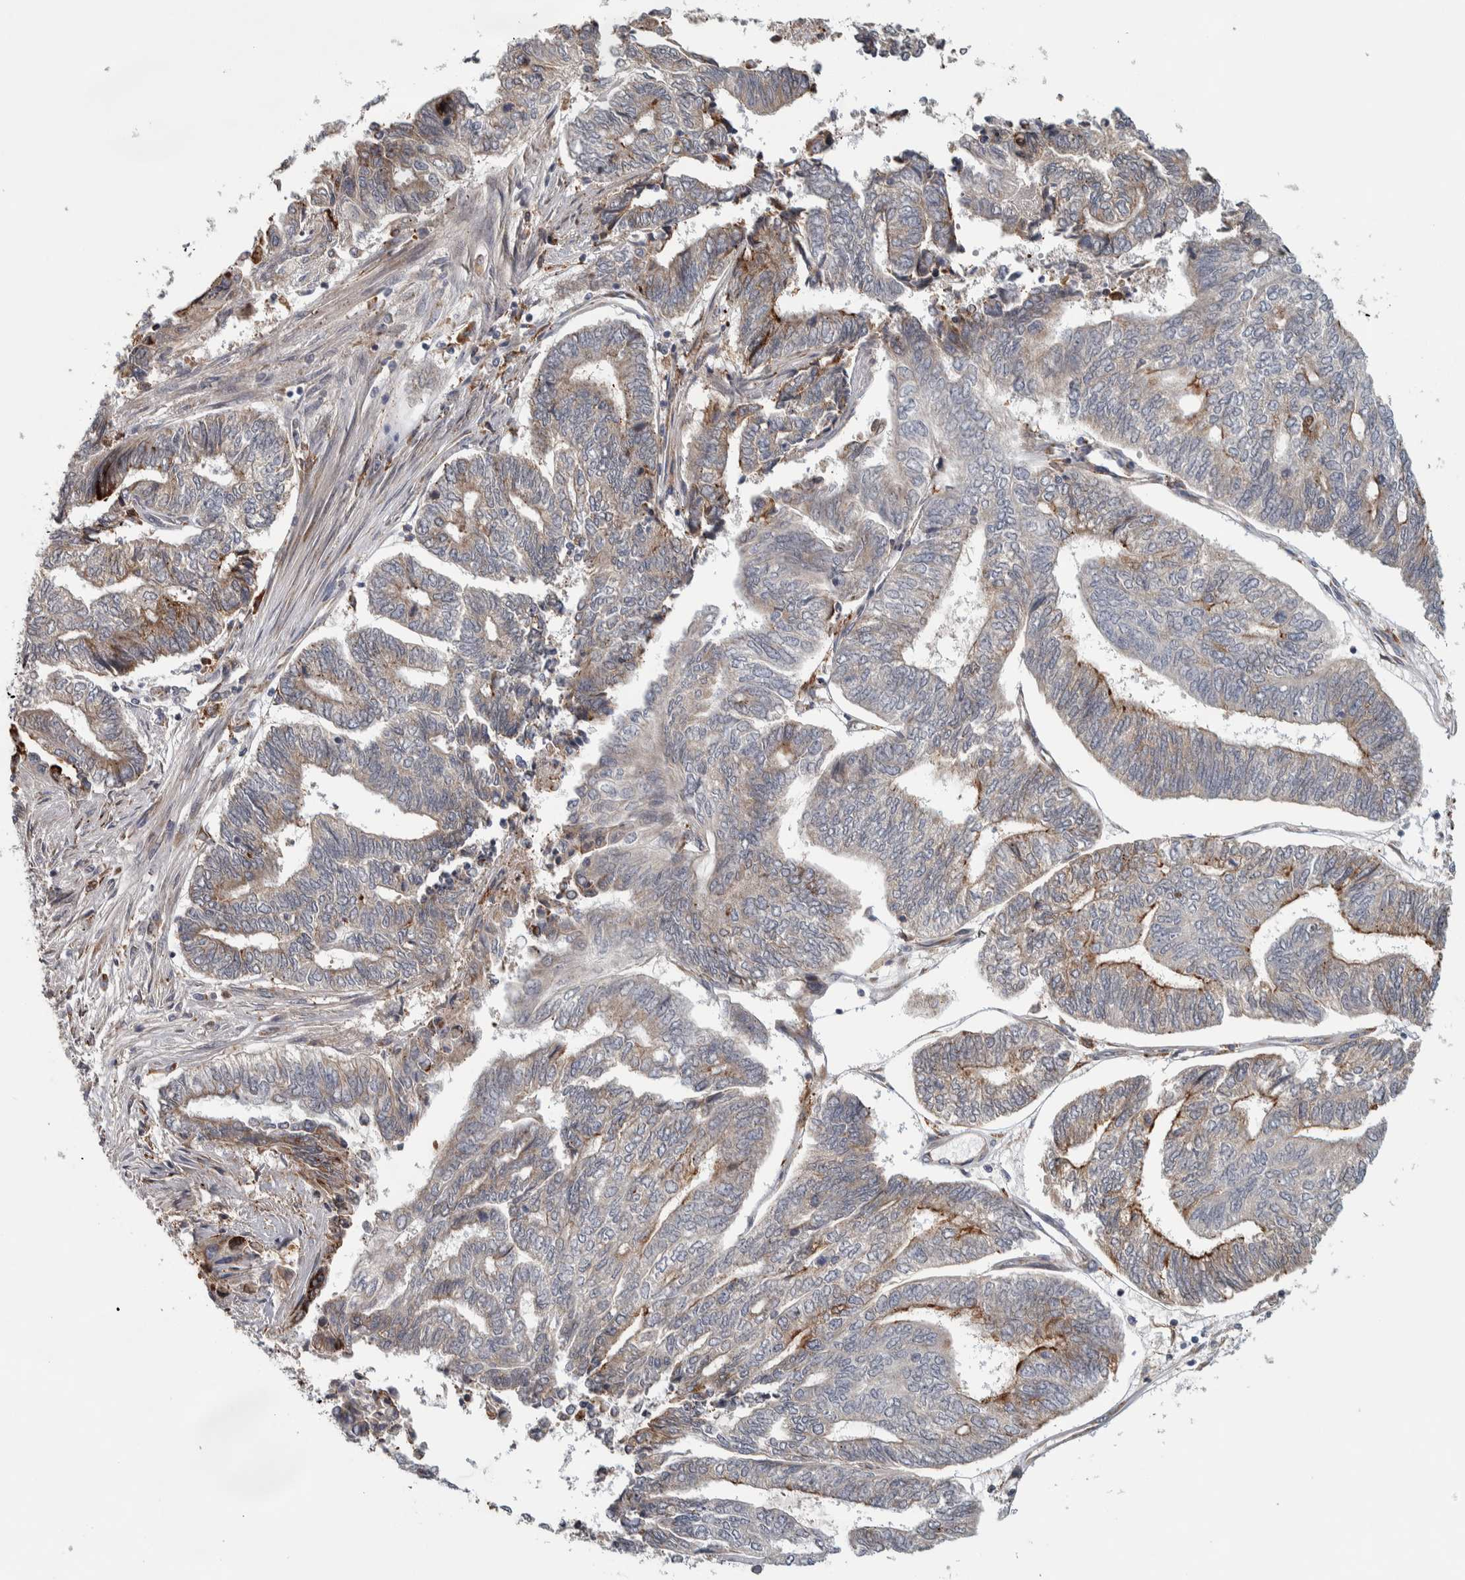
{"staining": {"intensity": "moderate", "quantity": "<25%", "location": "cytoplasmic/membranous"}, "tissue": "endometrial cancer", "cell_type": "Tumor cells", "image_type": "cancer", "snomed": [{"axis": "morphology", "description": "Adenocarcinoma, NOS"}, {"axis": "topography", "description": "Uterus"}, {"axis": "topography", "description": "Endometrium"}], "caption": "There is low levels of moderate cytoplasmic/membranous expression in tumor cells of endometrial cancer, as demonstrated by immunohistochemical staining (brown color).", "gene": "ADPRM", "patient": {"sex": "female", "age": 70}}